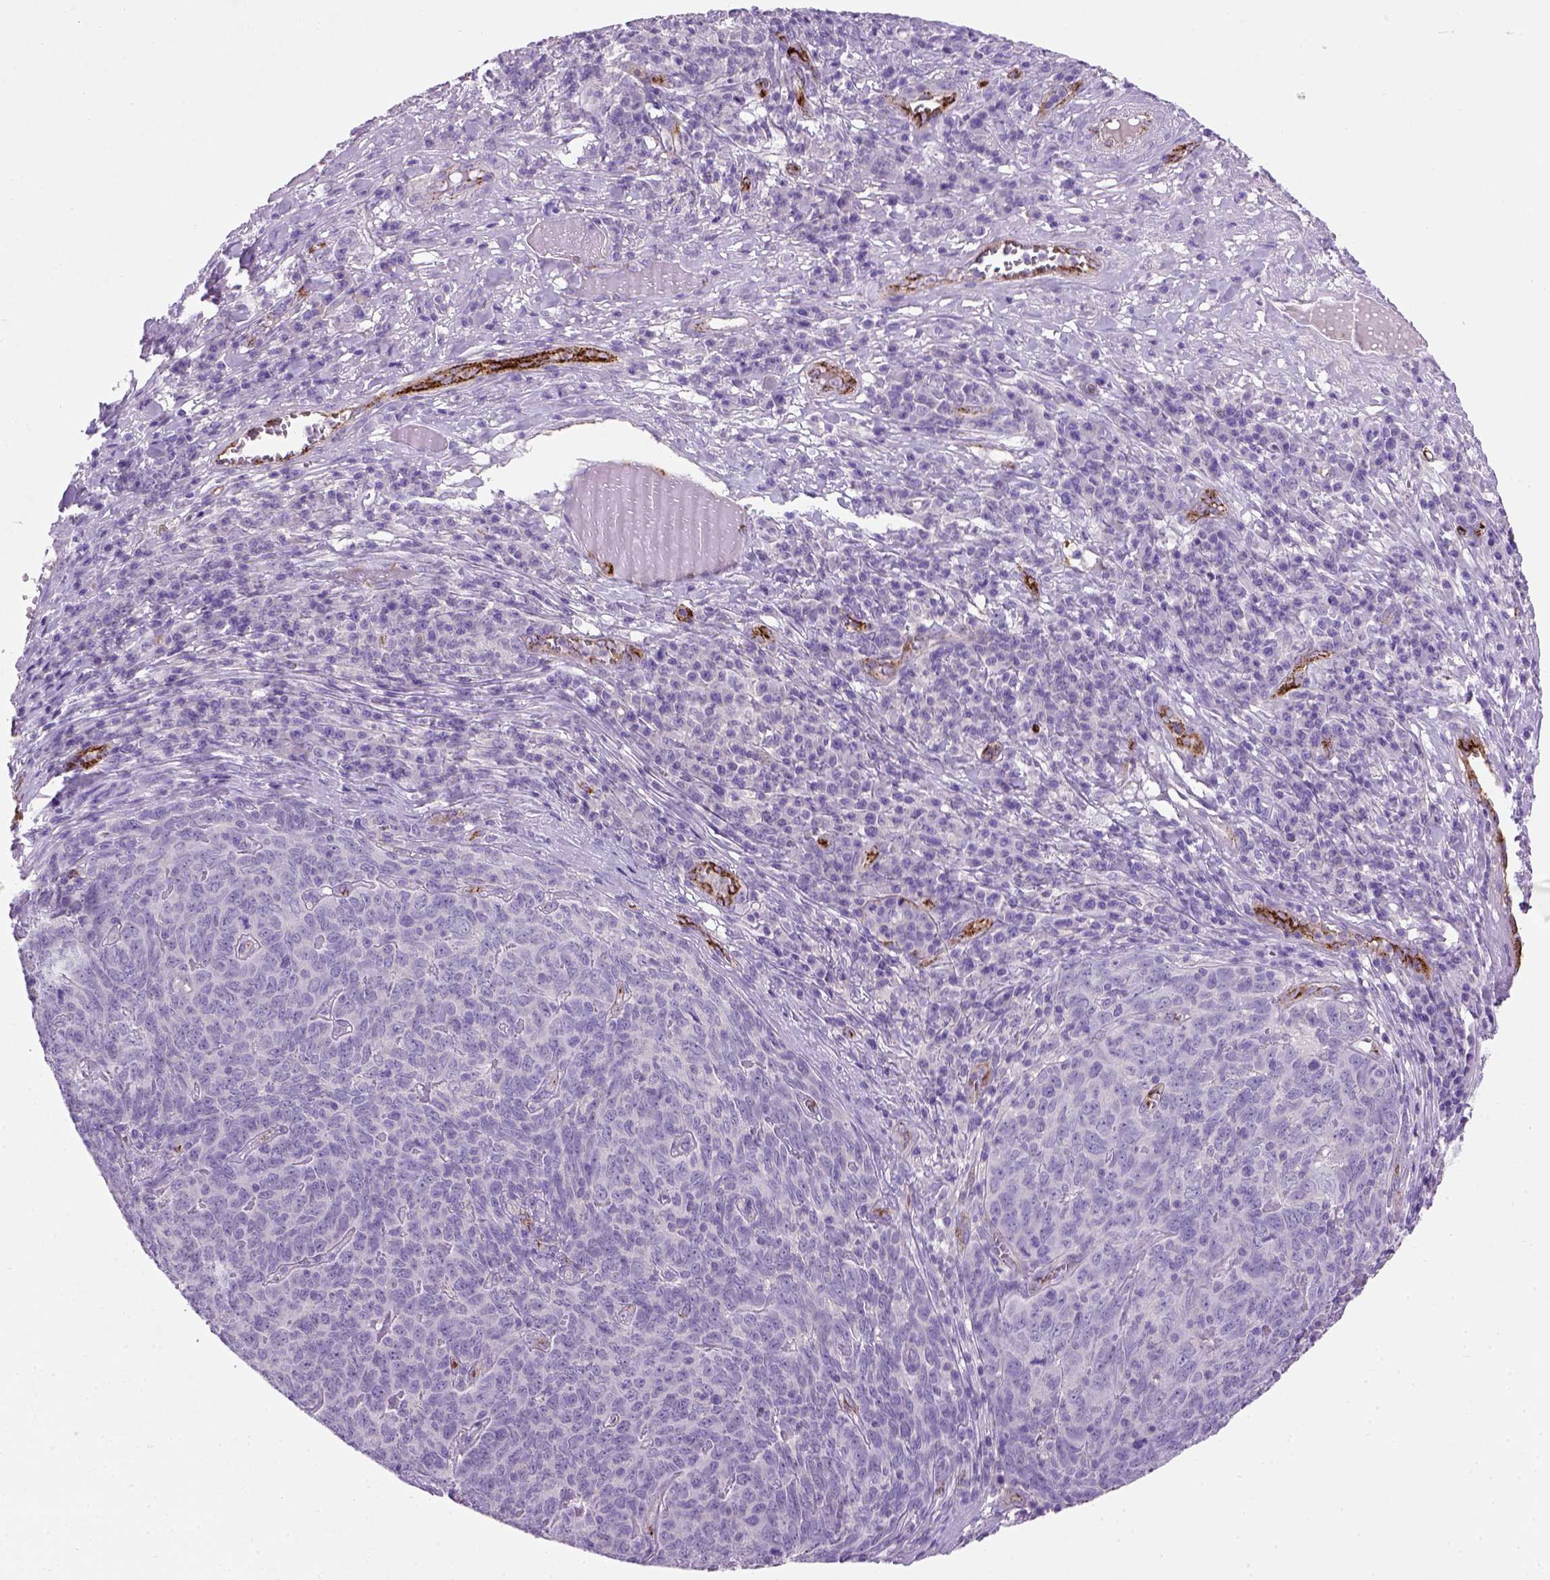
{"staining": {"intensity": "negative", "quantity": "none", "location": "none"}, "tissue": "skin cancer", "cell_type": "Tumor cells", "image_type": "cancer", "snomed": [{"axis": "morphology", "description": "Squamous cell carcinoma, NOS"}, {"axis": "topography", "description": "Skin"}, {"axis": "topography", "description": "Anal"}], "caption": "High power microscopy histopathology image of an immunohistochemistry (IHC) photomicrograph of skin cancer (squamous cell carcinoma), revealing no significant staining in tumor cells. (DAB (3,3'-diaminobenzidine) immunohistochemistry (IHC) visualized using brightfield microscopy, high magnification).", "gene": "VWF", "patient": {"sex": "female", "age": 51}}